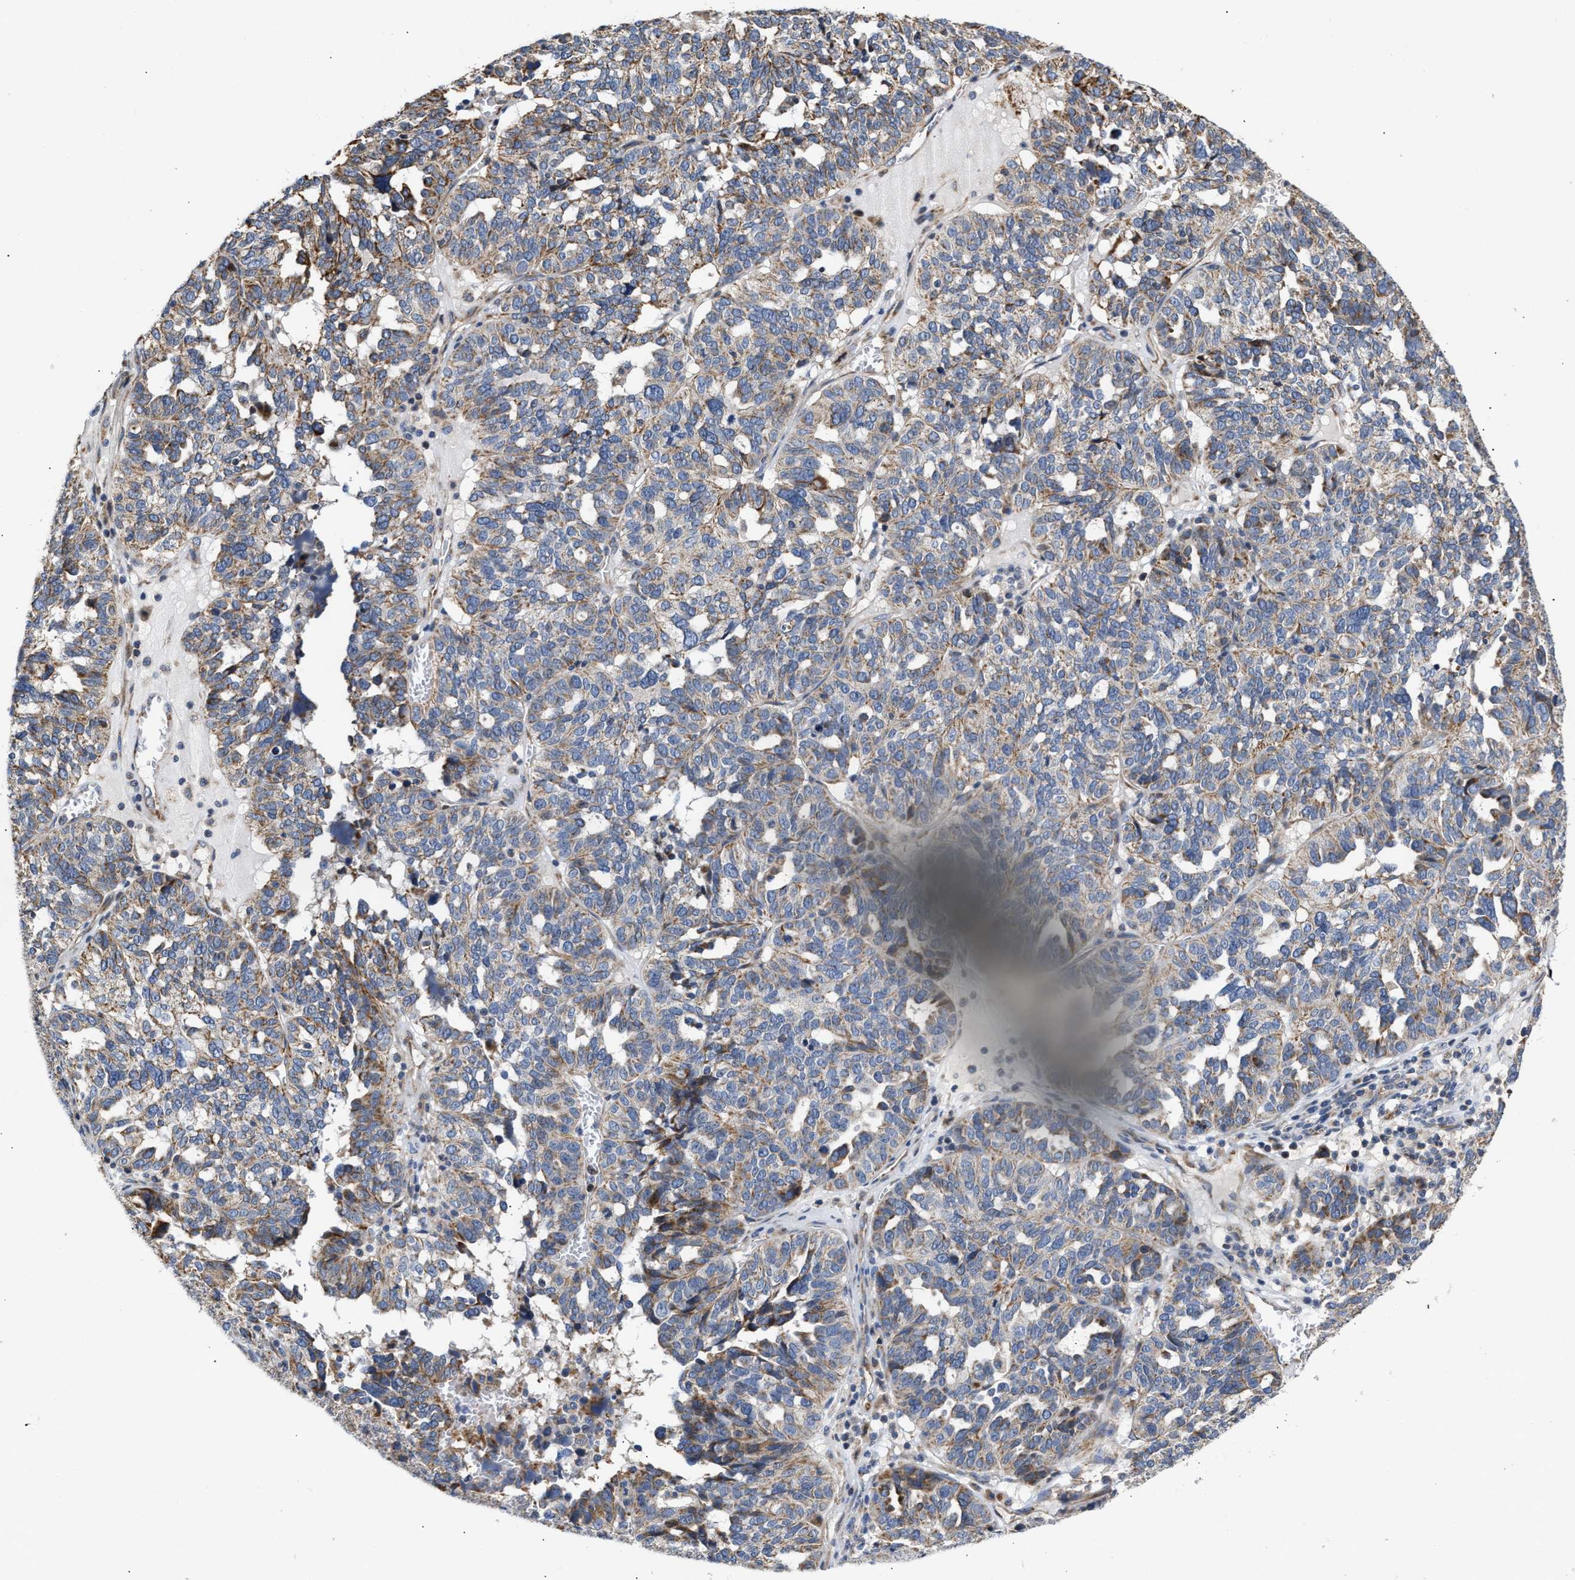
{"staining": {"intensity": "weak", "quantity": ">75%", "location": "cytoplasmic/membranous"}, "tissue": "ovarian cancer", "cell_type": "Tumor cells", "image_type": "cancer", "snomed": [{"axis": "morphology", "description": "Cystadenocarcinoma, serous, NOS"}, {"axis": "topography", "description": "Ovary"}], "caption": "Immunohistochemistry (IHC) (DAB (3,3'-diaminobenzidine)) staining of ovarian cancer displays weak cytoplasmic/membranous protein positivity in about >75% of tumor cells.", "gene": "MALSU1", "patient": {"sex": "female", "age": 59}}